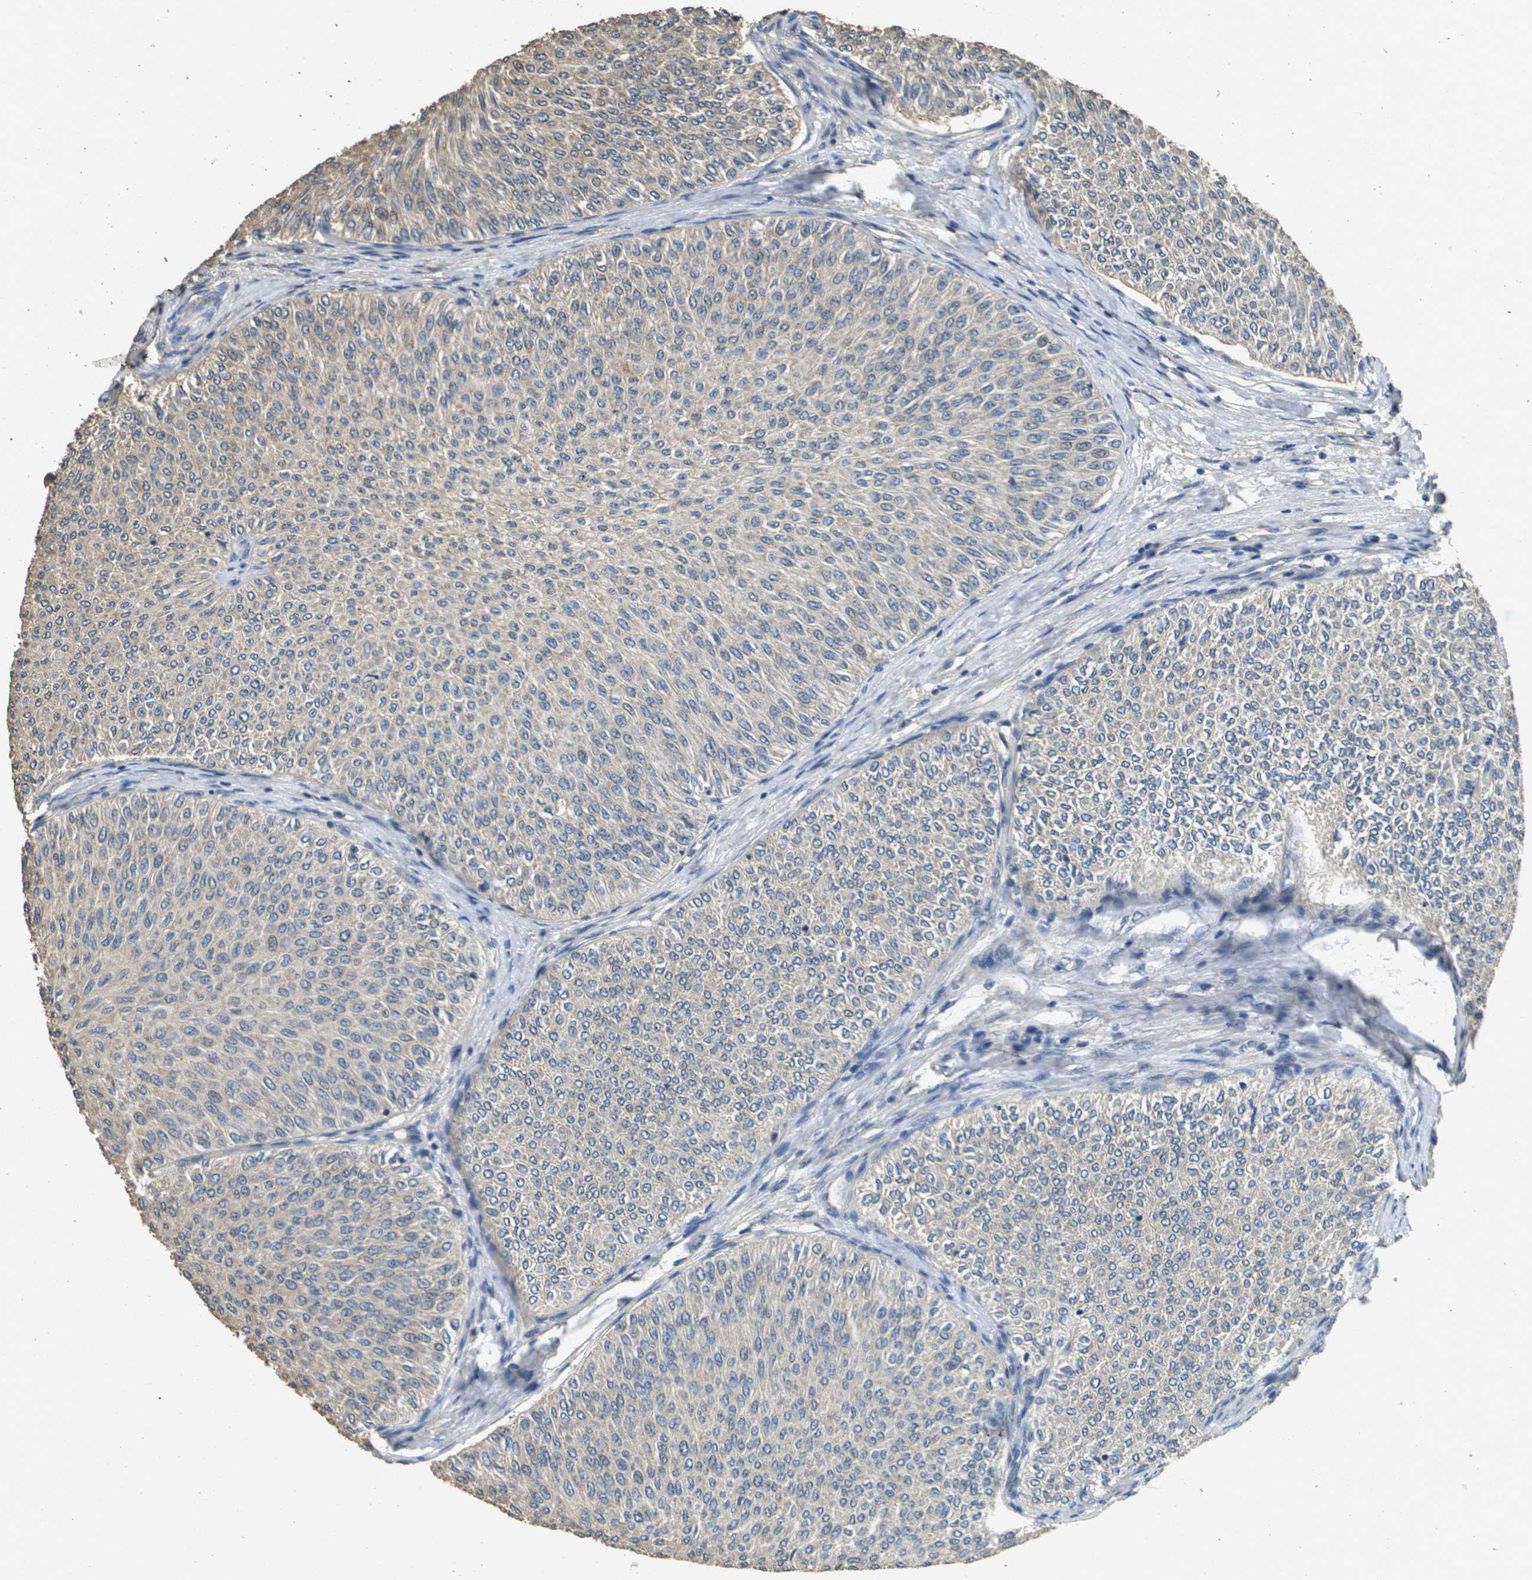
{"staining": {"intensity": "weak", "quantity": ">75%", "location": "cytoplasmic/membranous"}, "tissue": "urothelial cancer", "cell_type": "Tumor cells", "image_type": "cancer", "snomed": [{"axis": "morphology", "description": "Urothelial carcinoma, Low grade"}, {"axis": "topography", "description": "Urinary bladder"}], "caption": "A brown stain shows weak cytoplasmic/membranous staining of a protein in human urothelial carcinoma (low-grade) tumor cells.", "gene": "RAB6B", "patient": {"sex": "male", "age": 78}}